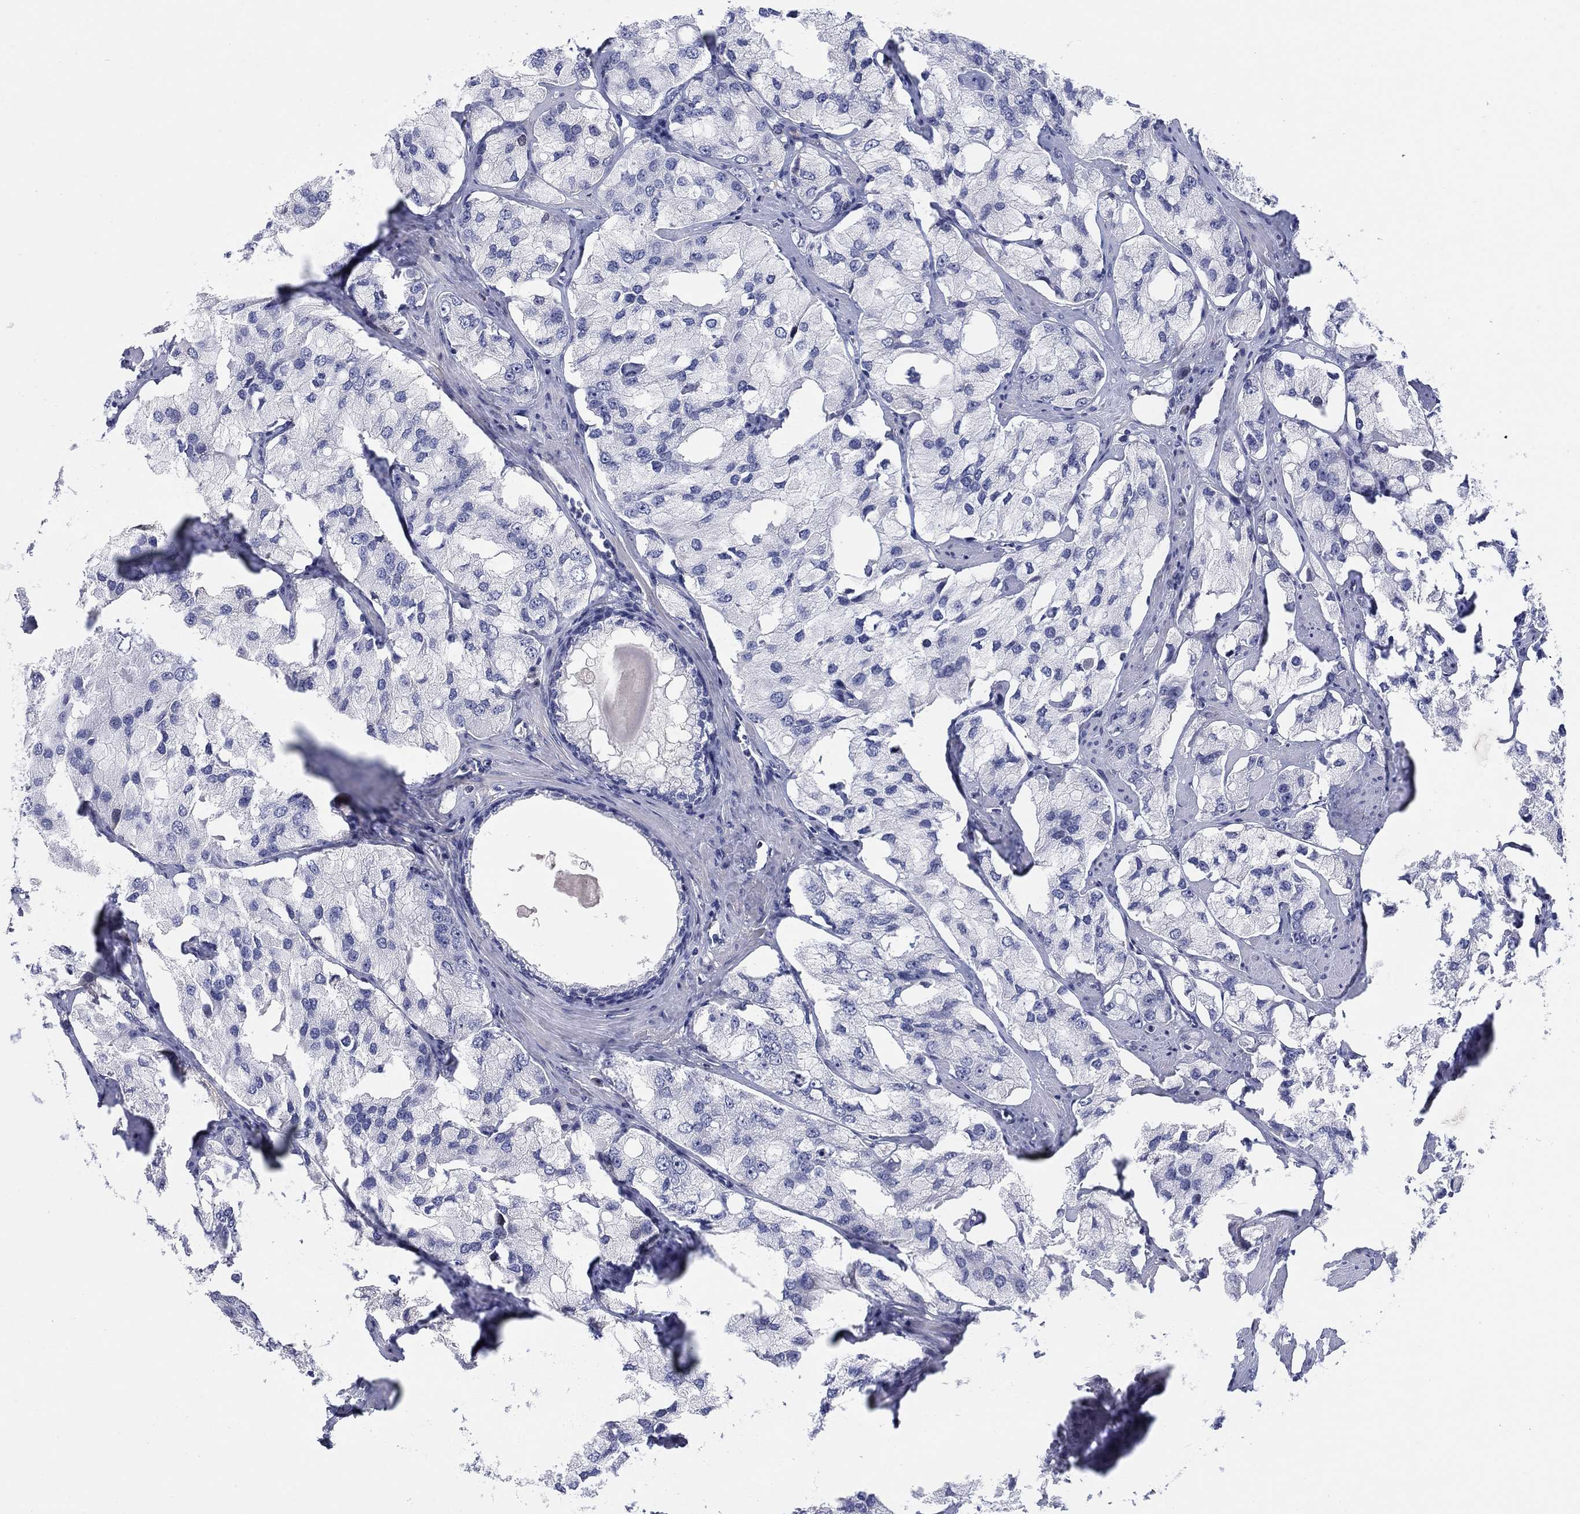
{"staining": {"intensity": "negative", "quantity": "none", "location": "none"}, "tissue": "prostate cancer", "cell_type": "Tumor cells", "image_type": "cancer", "snomed": [{"axis": "morphology", "description": "Adenocarcinoma, NOS"}, {"axis": "topography", "description": "Prostate and seminal vesicle, NOS"}, {"axis": "topography", "description": "Prostate"}], "caption": "Photomicrograph shows no protein positivity in tumor cells of prostate cancer tissue.", "gene": "HEATR4", "patient": {"sex": "male", "age": 64}}